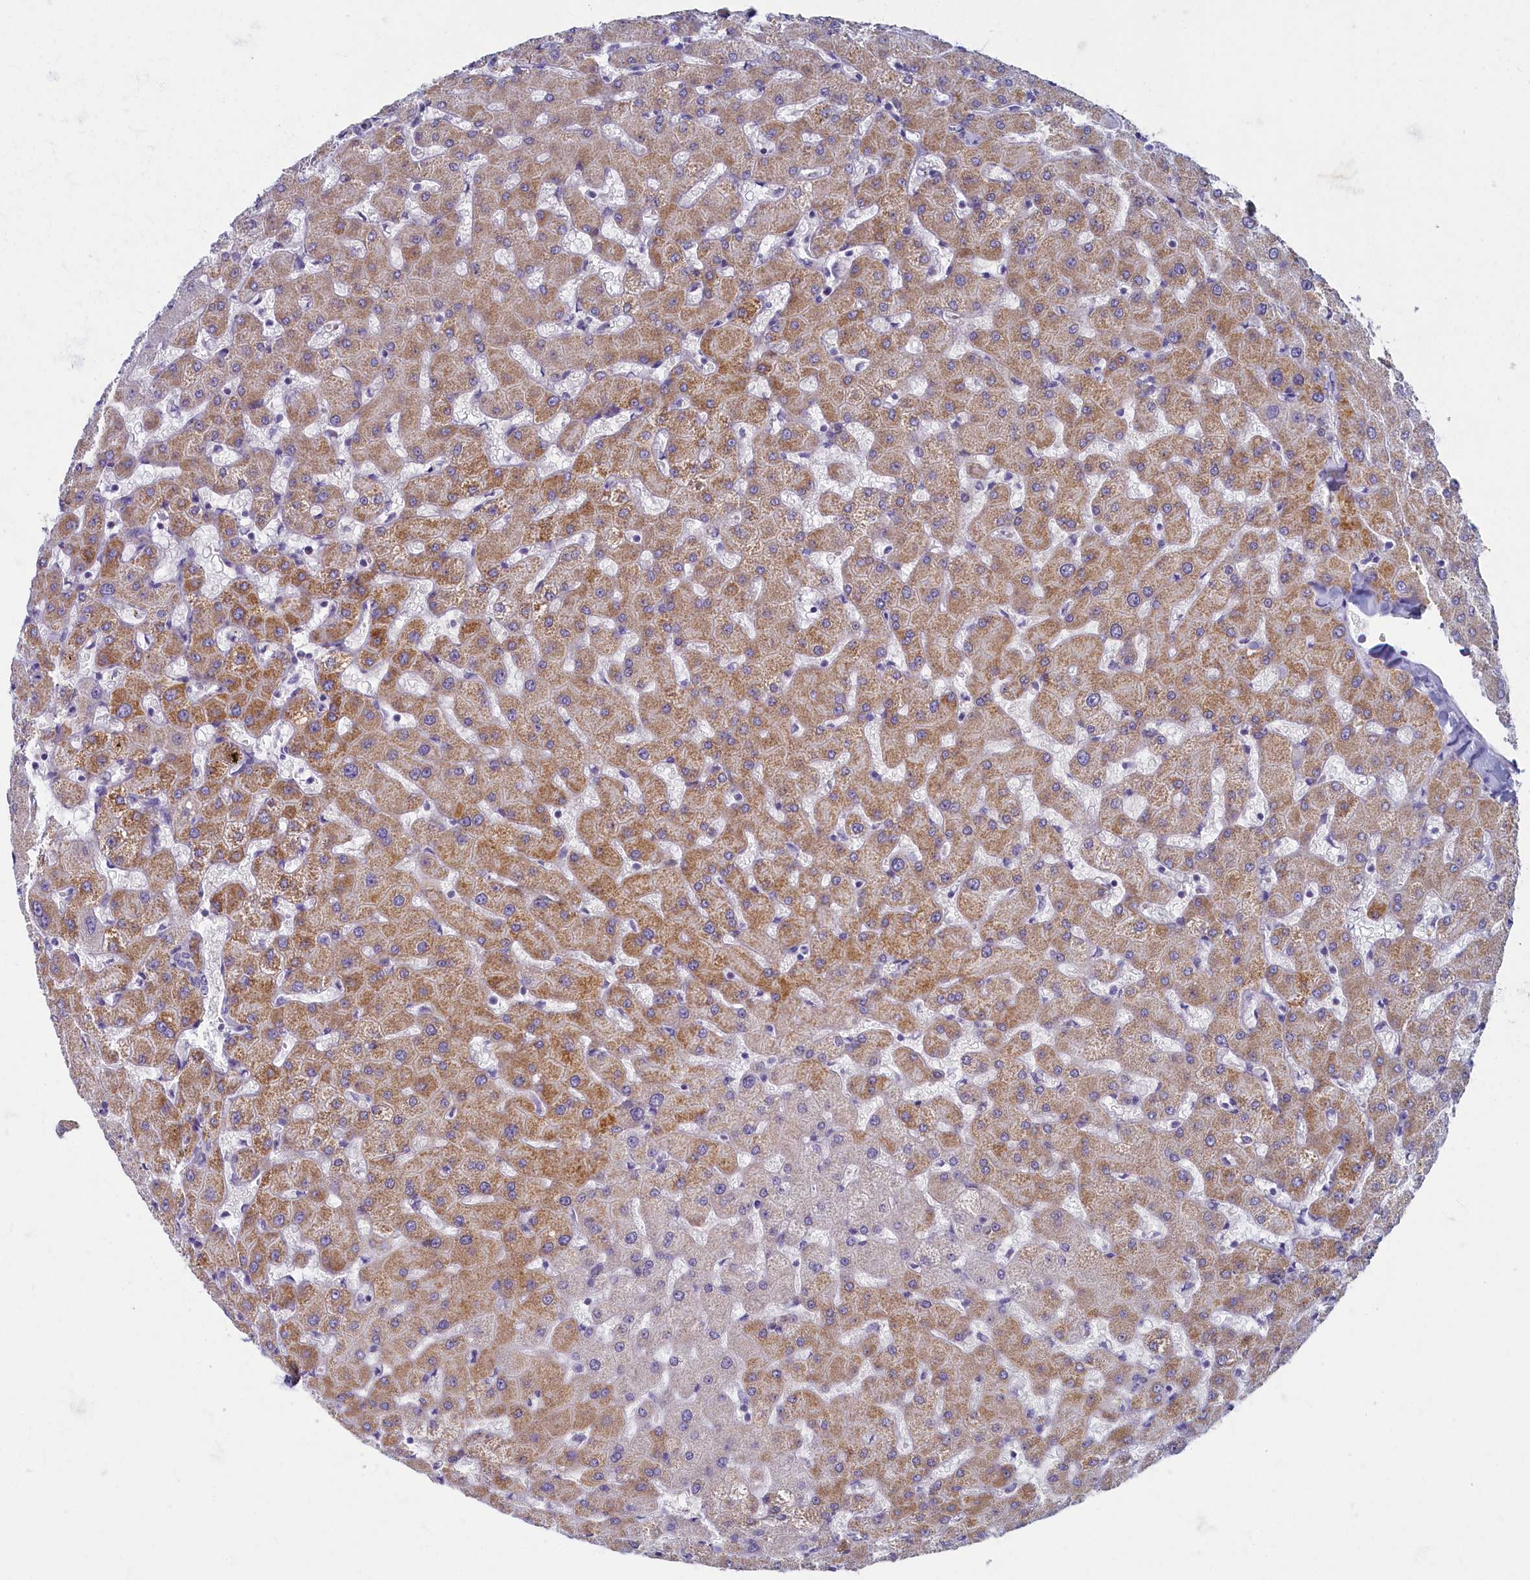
{"staining": {"intensity": "negative", "quantity": "none", "location": "none"}, "tissue": "liver", "cell_type": "Cholangiocytes", "image_type": "normal", "snomed": [{"axis": "morphology", "description": "Normal tissue, NOS"}, {"axis": "topography", "description": "Liver"}], "caption": "DAB immunohistochemical staining of unremarkable human liver exhibits no significant expression in cholangiocytes.", "gene": "OCIAD2", "patient": {"sex": "female", "age": 63}}